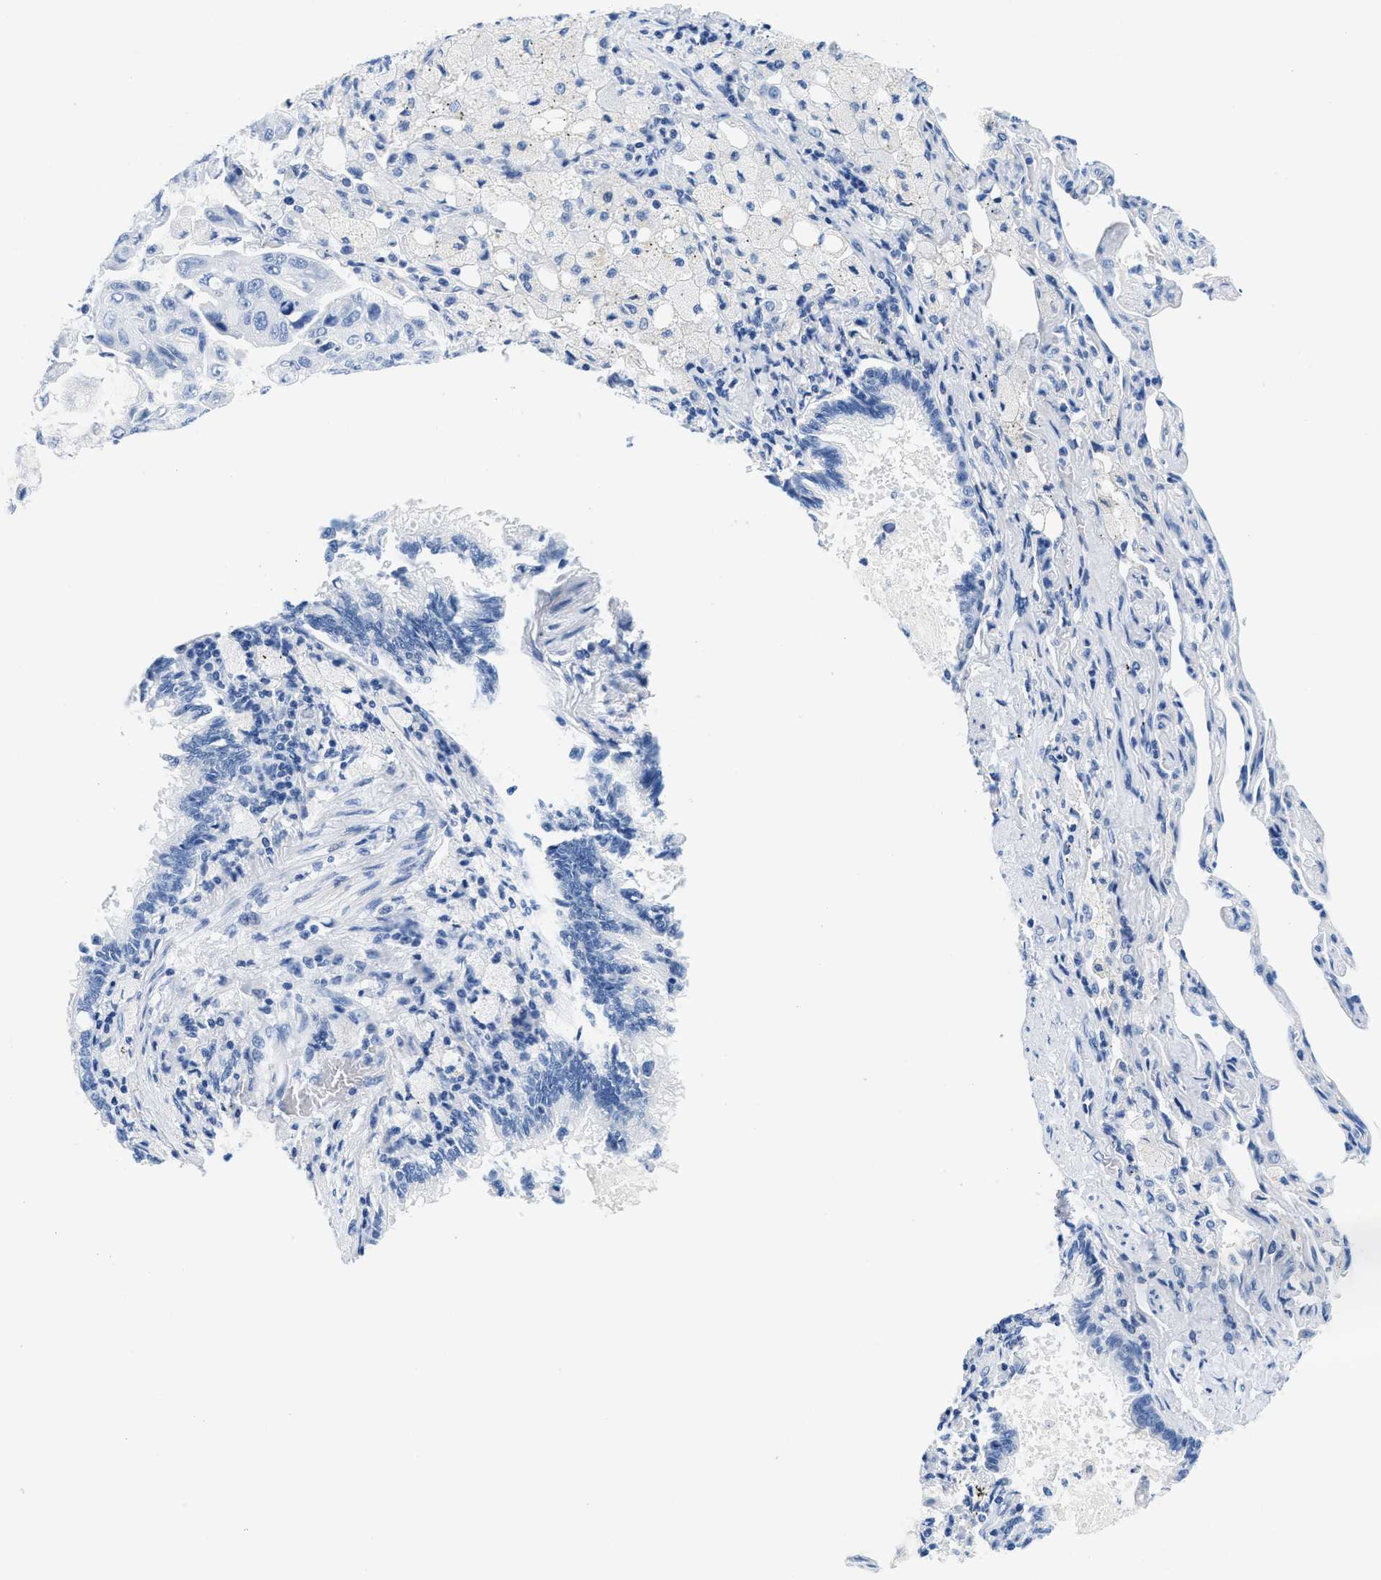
{"staining": {"intensity": "negative", "quantity": "none", "location": "none"}, "tissue": "lung cancer", "cell_type": "Tumor cells", "image_type": "cancer", "snomed": [{"axis": "morphology", "description": "Adenocarcinoma, NOS"}, {"axis": "topography", "description": "Lung"}], "caption": "An image of human lung cancer (adenocarcinoma) is negative for staining in tumor cells. The staining is performed using DAB brown chromogen with nuclei counter-stained in using hematoxylin.", "gene": "GSN", "patient": {"sex": "male", "age": 64}}